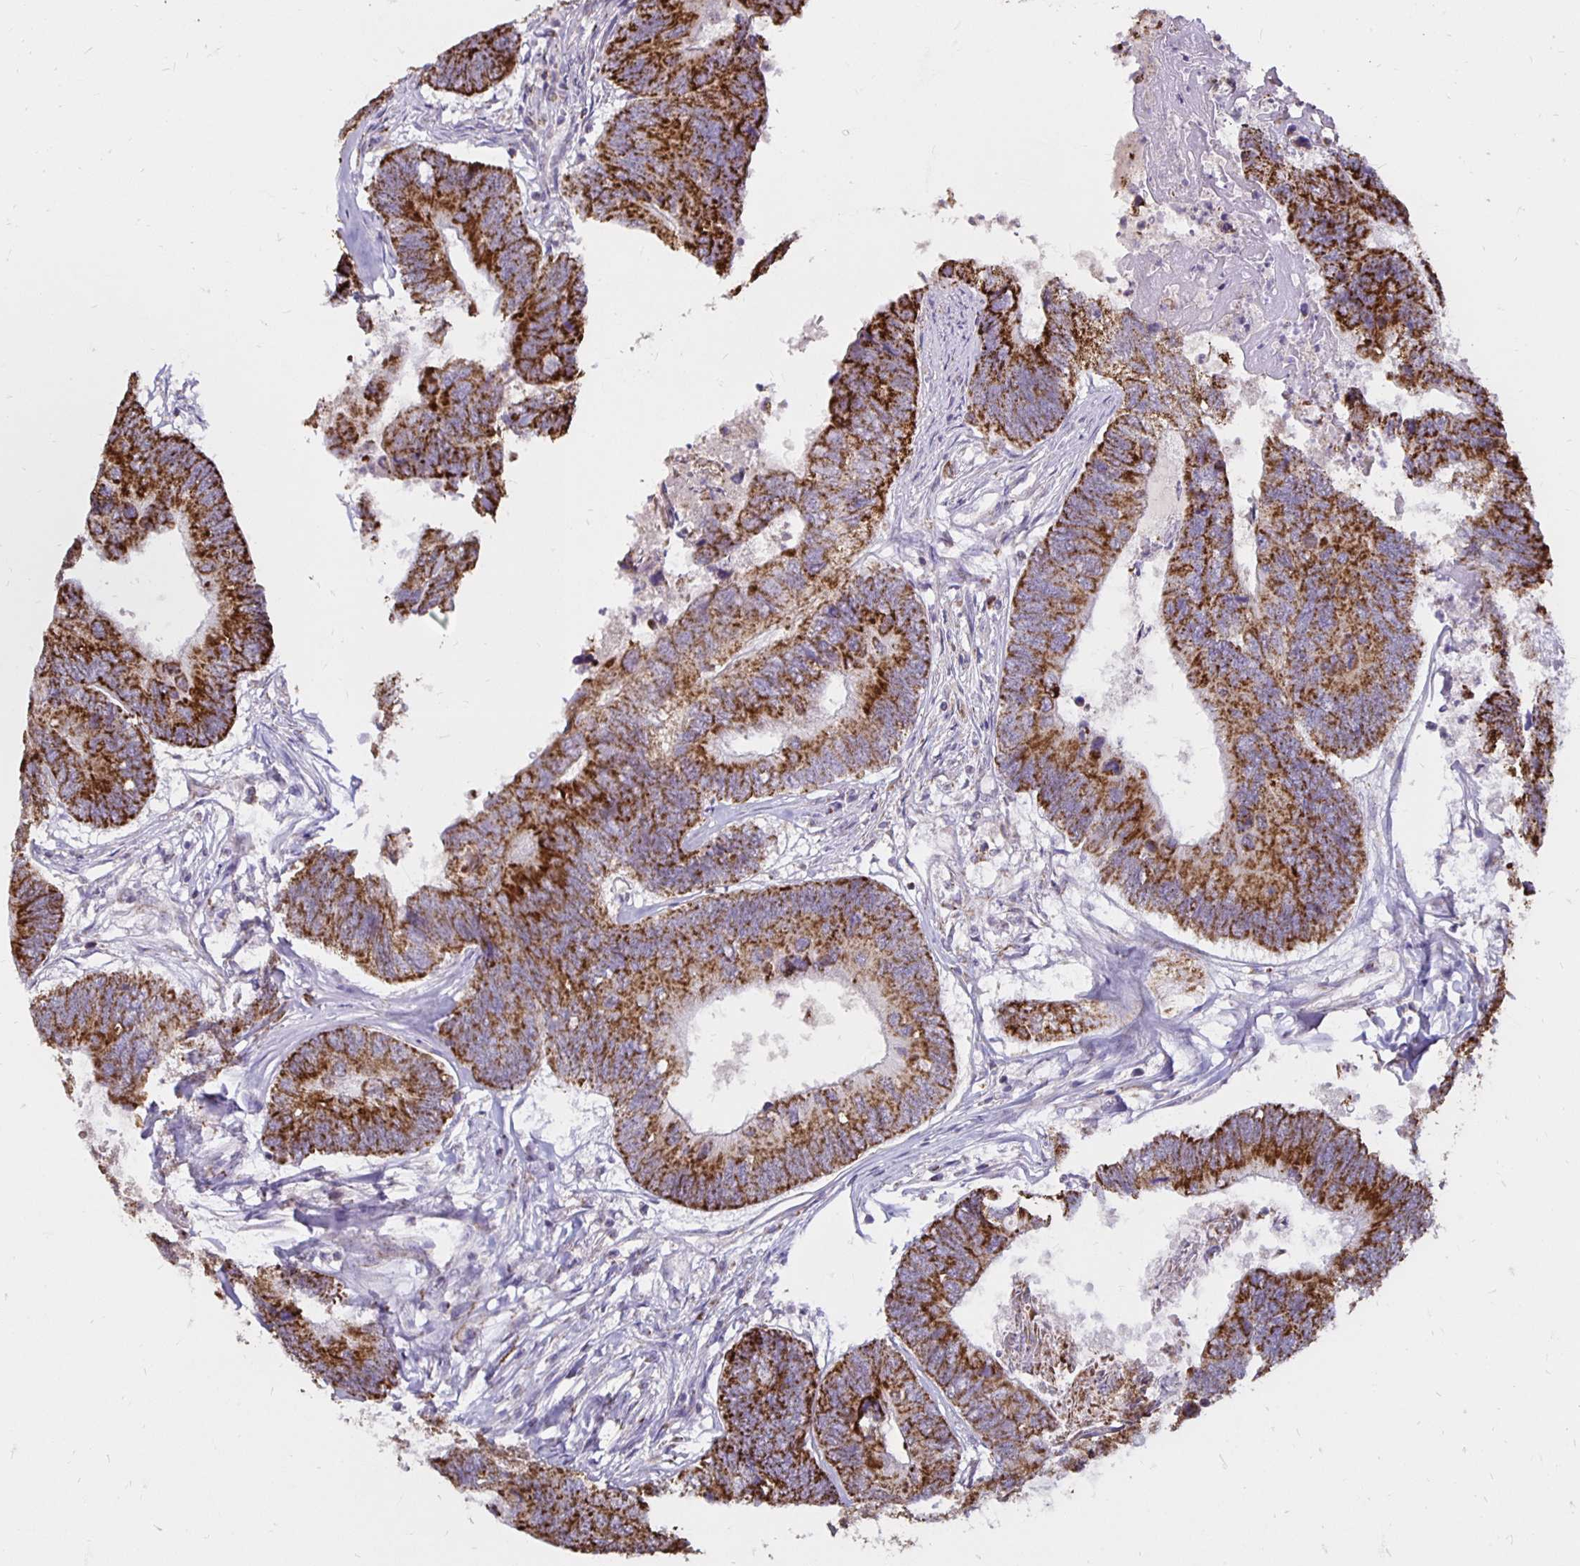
{"staining": {"intensity": "strong", "quantity": ">75%", "location": "cytoplasmic/membranous"}, "tissue": "colorectal cancer", "cell_type": "Tumor cells", "image_type": "cancer", "snomed": [{"axis": "morphology", "description": "Adenocarcinoma, NOS"}, {"axis": "topography", "description": "Colon"}], "caption": "An image of colorectal cancer (adenocarcinoma) stained for a protein displays strong cytoplasmic/membranous brown staining in tumor cells. Using DAB (brown) and hematoxylin (blue) stains, captured at high magnification using brightfield microscopy.", "gene": "IER3", "patient": {"sex": "female", "age": 67}}